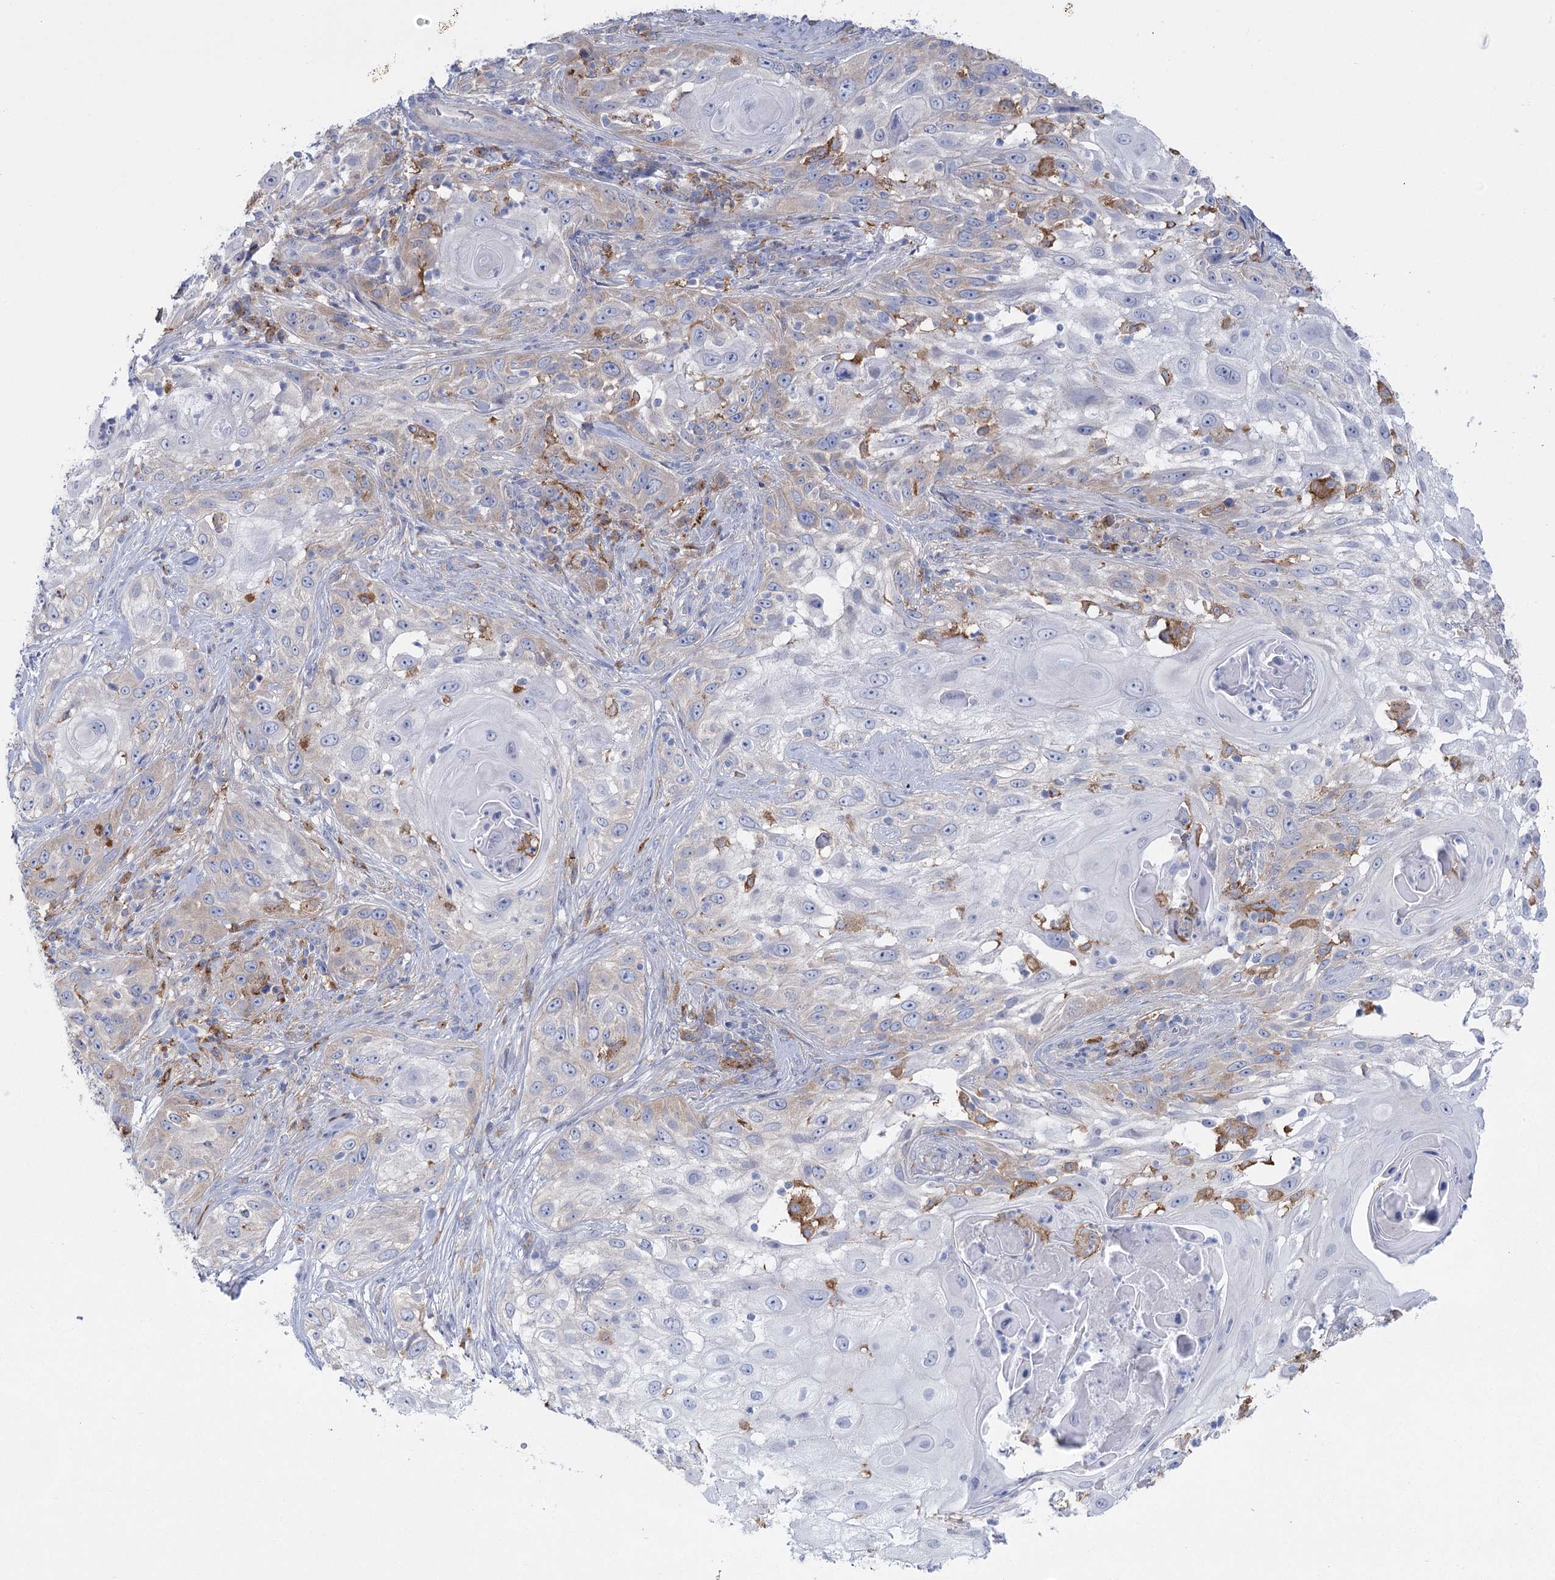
{"staining": {"intensity": "negative", "quantity": "none", "location": "none"}, "tissue": "skin cancer", "cell_type": "Tumor cells", "image_type": "cancer", "snomed": [{"axis": "morphology", "description": "Squamous cell carcinoma, NOS"}, {"axis": "topography", "description": "Skin"}], "caption": "Histopathology image shows no protein staining in tumor cells of skin squamous cell carcinoma tissue.", "gene": "CCDC88A", "patient": {"sex": "female", "age": 44}}